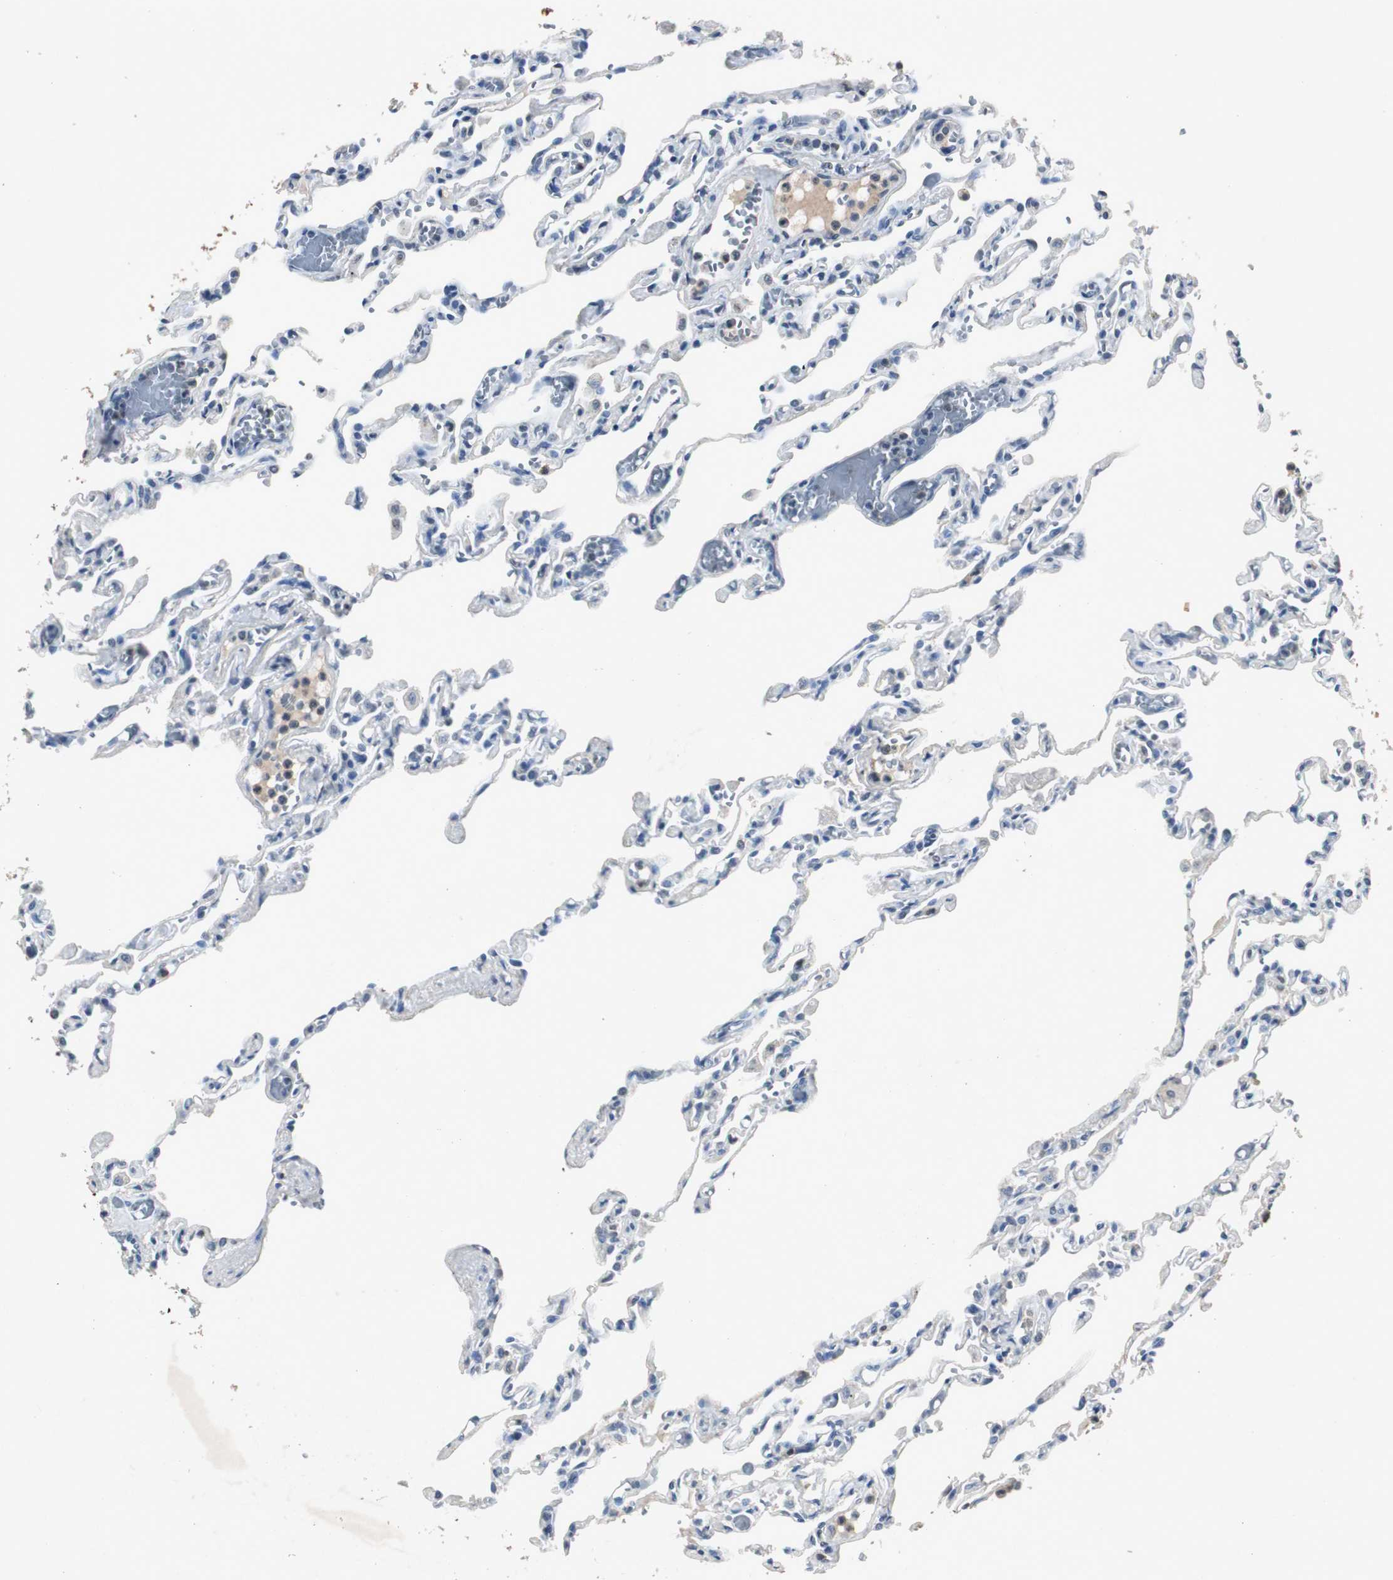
{"staining": {"intensity": "negative", "quantity": "none", "location": "none"}, "tissue": "lung", "cell_type": "Alveolar cells", "image_type": "normal", "snomed": [{"axis": "morphology", "description": "Normal tissue, NOS"}, {"axis": "topography", "description": "Lung"}], "caption": "A high-resolution micrograph shows IHC staining of unremarkable lung, which displays no significant expression in alveolar cells. Nuclei are stained in blue.", "gene": "ADNP2", "patient": {"sex": "male", "age": 21}}